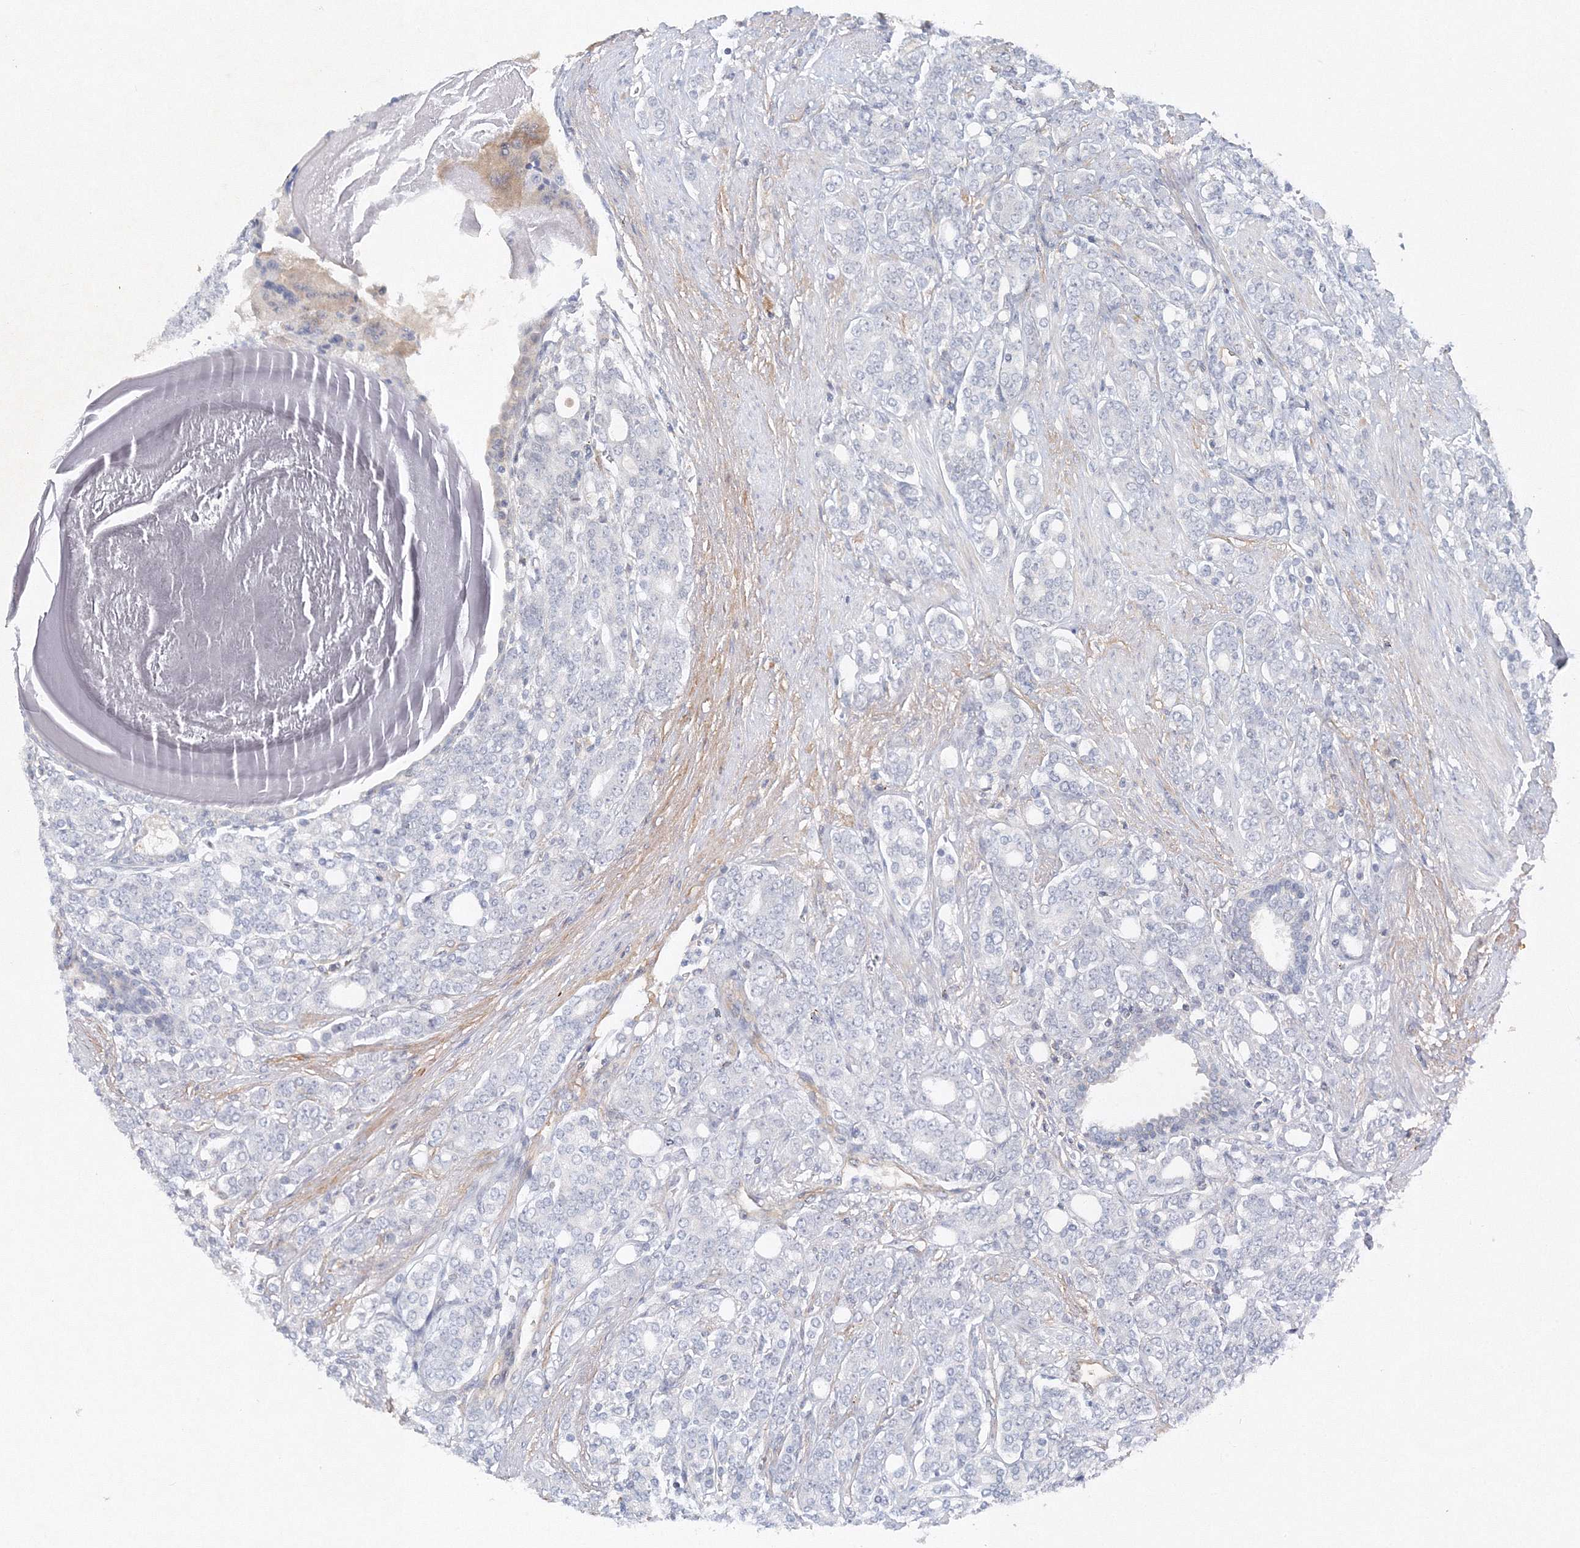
{"staining": {"intensity": "negative", "quantity": "none", "location": "none"}, "tissue": "prostate cancer", "cell_type": "Tumor cells", "image_type": "cancer", "snomed": [{"axis": "morphology", "description": "Adenocarcinoma, High grade"}, {"axis": "topography", "description": "Prostate"}], "caption": "High magnification brightfield microscopy of high-grade adenocarcinoma (prostate) stained with DAB (3,3'-diaminobenzidine) (brown) and counterstained with hematoxylin (blue): tumor cells show no significant expression.", "gene": "SH3BP5", "patient": {"sex": "male", "age": 62}}